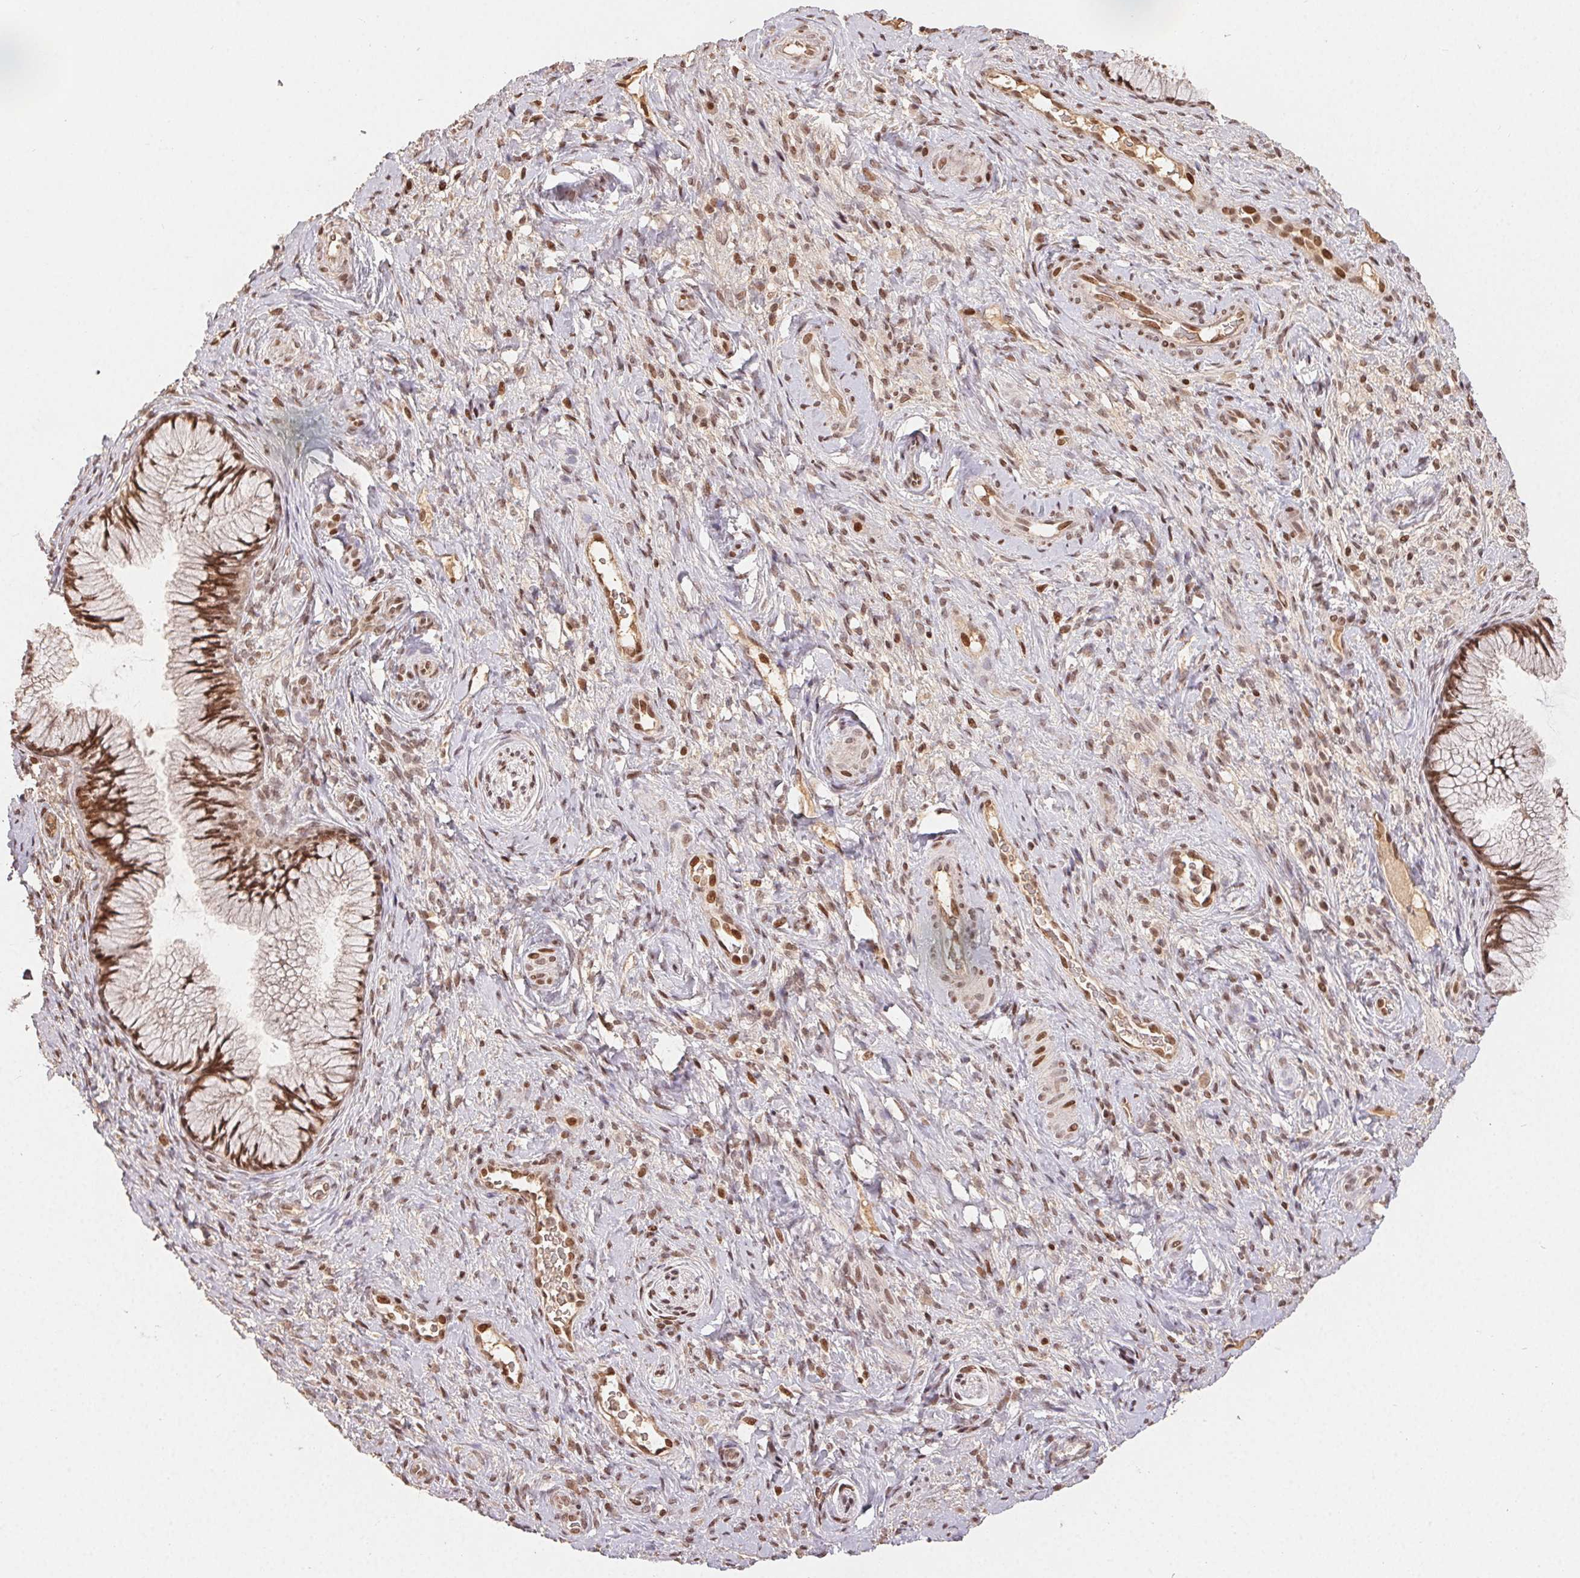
{"staining": {"intensity": "moderate", "quantity": ">75%", "location": "cytoplasmic/membranous,nuclear"}, "tissue": "cervix", "cell_type": "Glandular cells", "image_type": "normal", "snomed": [{"axis": "morphology", "description": "Normal tissue, NOS"}, {"axis": "topography", "description": "Cervix"}], "caption": "Immunohistochemical staining of normal human cervix displays moderate cytoplasmic/membranous,nuclear protein staining in approximately >75% of glandular cells.", "gene": "MAPKAPK2", "patient": {"sex": "female", "age": 34}}